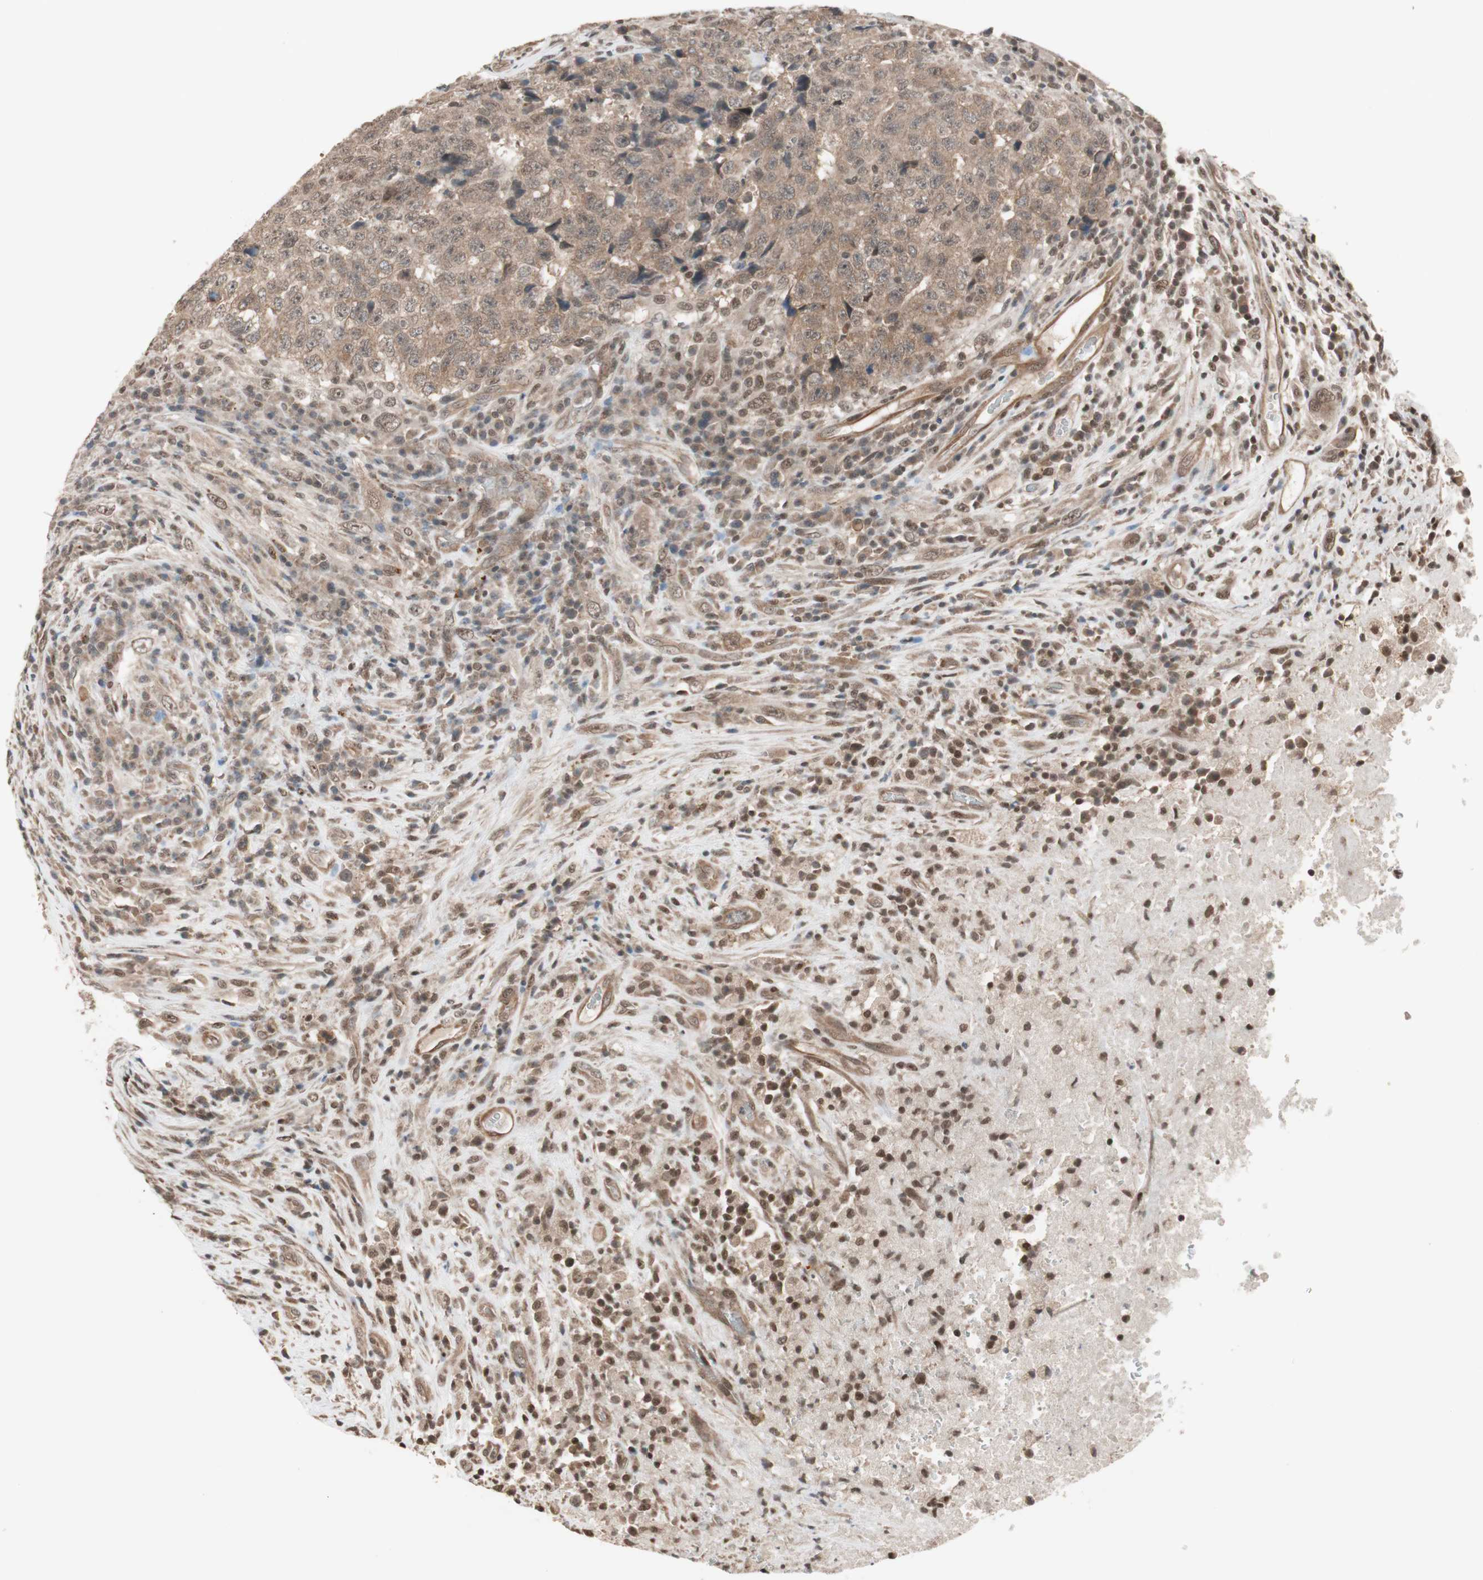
{"staining": {"intensity": "moderate", "quantity": ">75%", "location": "cytoplasmic/membranous"}, "tissue": "testis cancer", "cell_type": "Tumor cells", "image_type": "cancer", "snomed": [{"axis": "morphology", "description": "Necrosis, NOS"}, {"axis": "morphology", "description": "Carcinoma, Embryonal, NOS"}, {"axis": "topography", "description": "Testis"}], "caption": "Immunohistochemical staining of human testis embryonal carcinoma reveals moderate cytoplasmic/membranous protein staining in about >75% of tumor cells.", "gene": "DRAP1", "patient": {"sex": "male", "age": 19}}